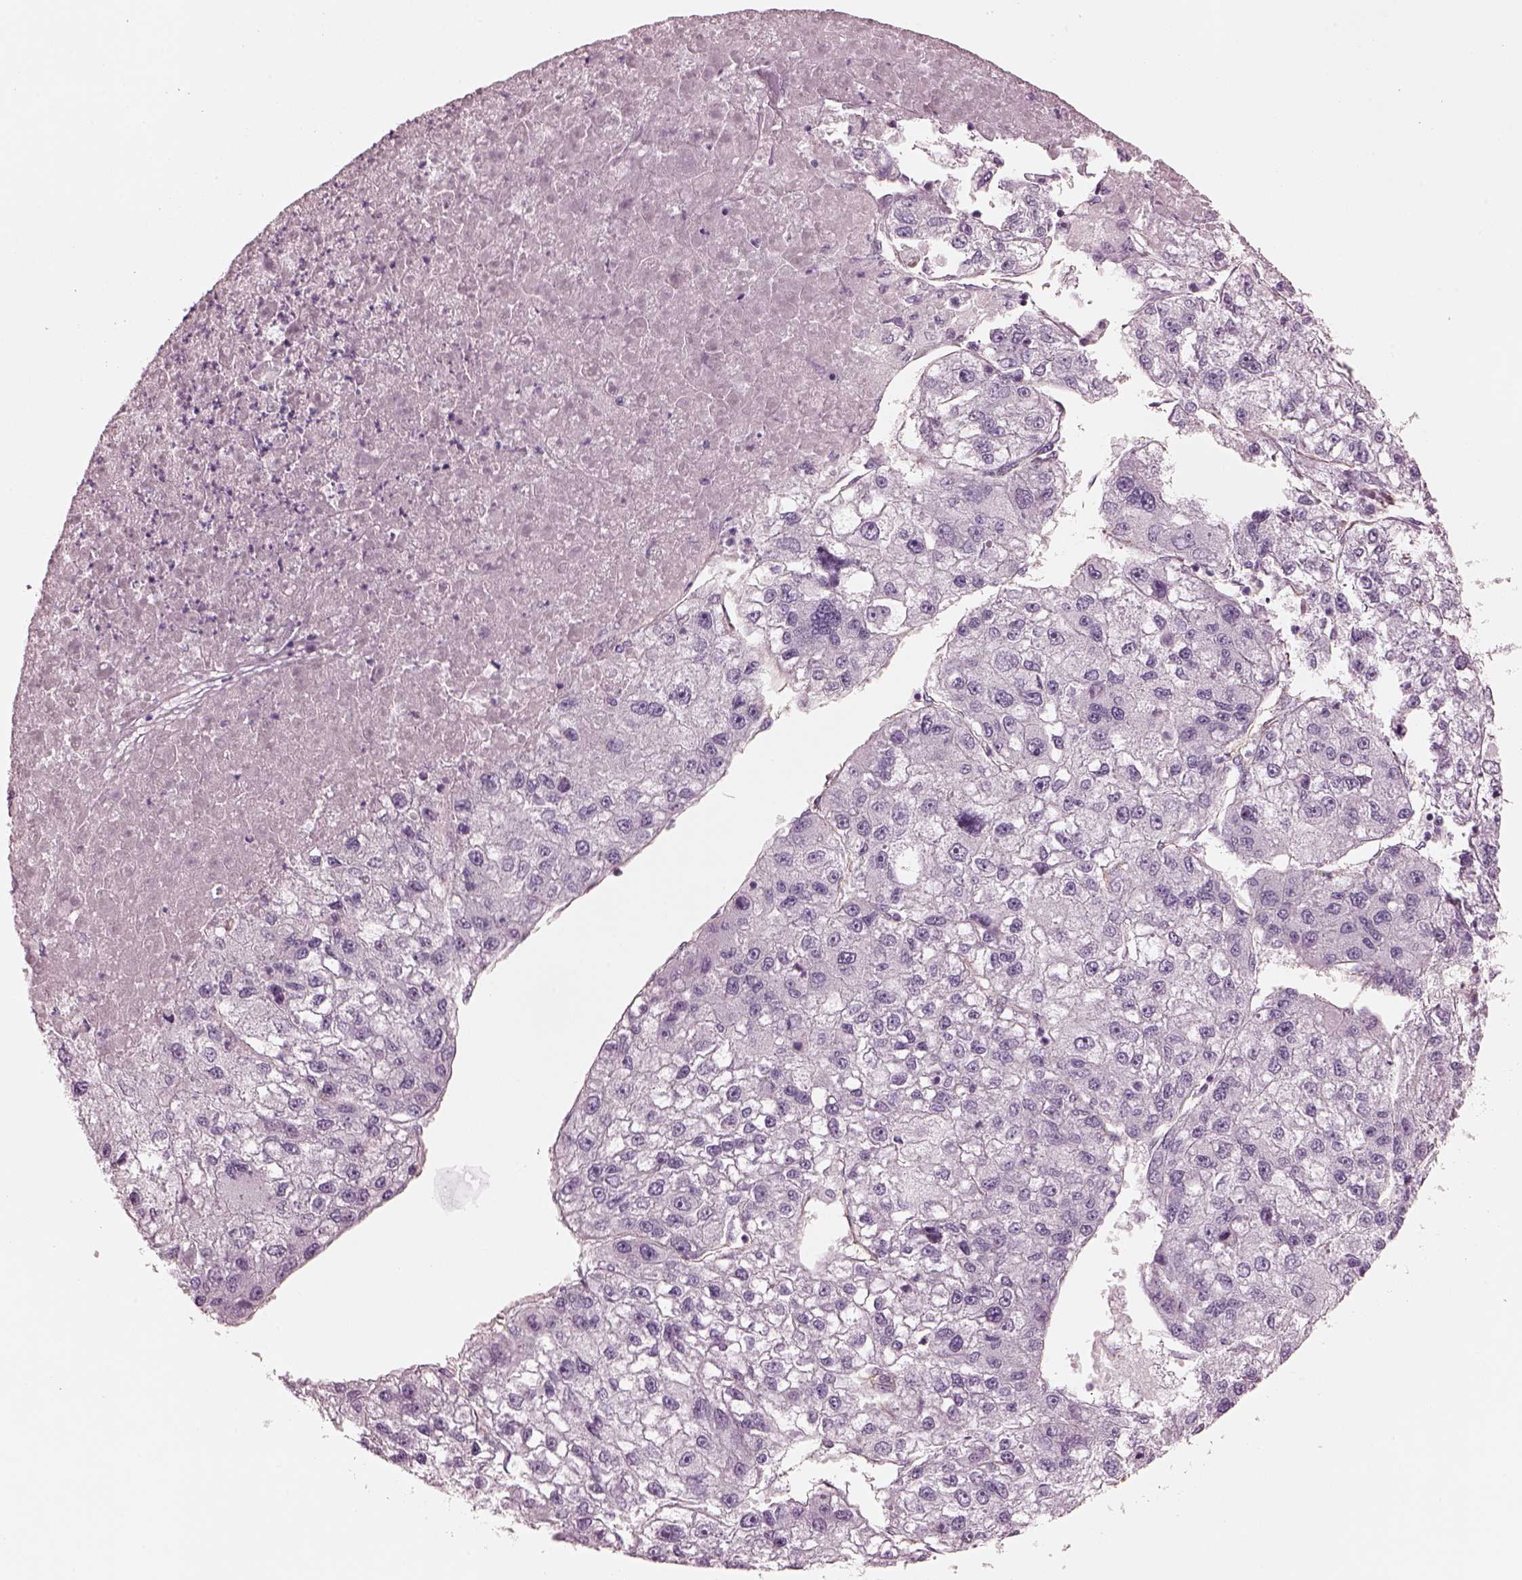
{"staining": {"intensity": "negative", "quantity": "none", "location": "none"}, "tissue": "liver cancer", "cell_type": "Tumor cells", "image_type": "cancer", "snomed": [{"axis": "morphology", "description": "Carcinoma, Hepatocellular, NOS"}, {"axis": "topography", "description": "Liver"}], "caption": "Immunohistochemistry photomicrograph of neoplastic tissue: liver cancer (hepatocellular carcinoma) stained with DAB reveals no significant protein expression in tumor cells.", "gene": "EIF4E1B", "patient": {"sex": "male", "age": 56}}